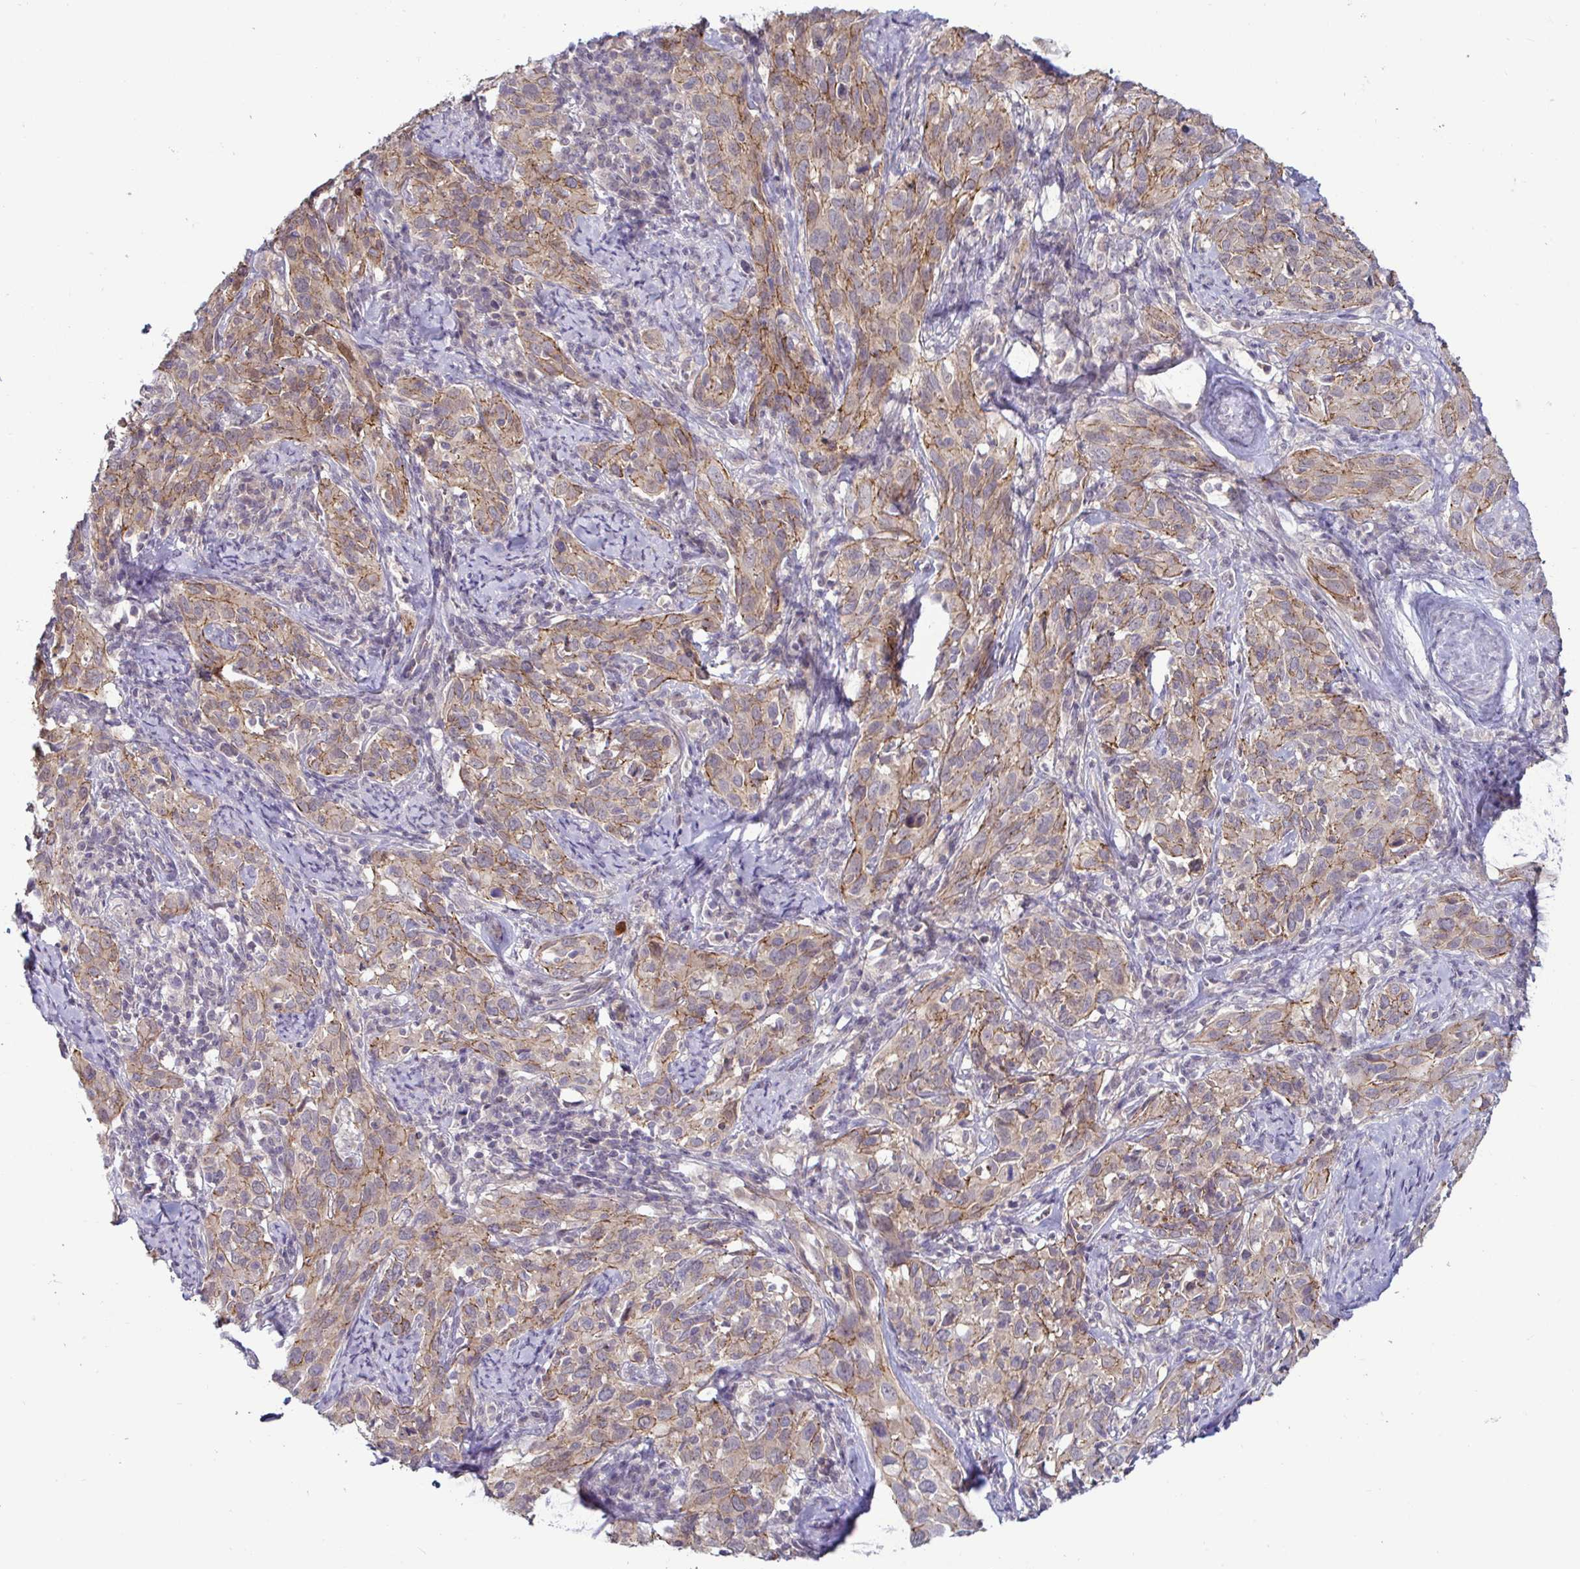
{"staining": {"intensity": "moderate", "quantity": ">75%", "location": "cytoplasmic/membranous"}, "tissue": "cervical cancer", "cell_type": "Tumor cells", "image_type": "cancer", "snomed": [{"axis": "morphology", "description": "Normal tissue, NOS"}, {"axis": "morphology", "description": "Squamous cell carcinoma, NOS"}, {"axis": "topography", "description": "Cervix"}], "caption": "Human cervical cancer stained with a protein marker exhibits moderate staining in tumor cells.", "gene": "GSTM1", "patient": {"sex": "female", "age": 51}}